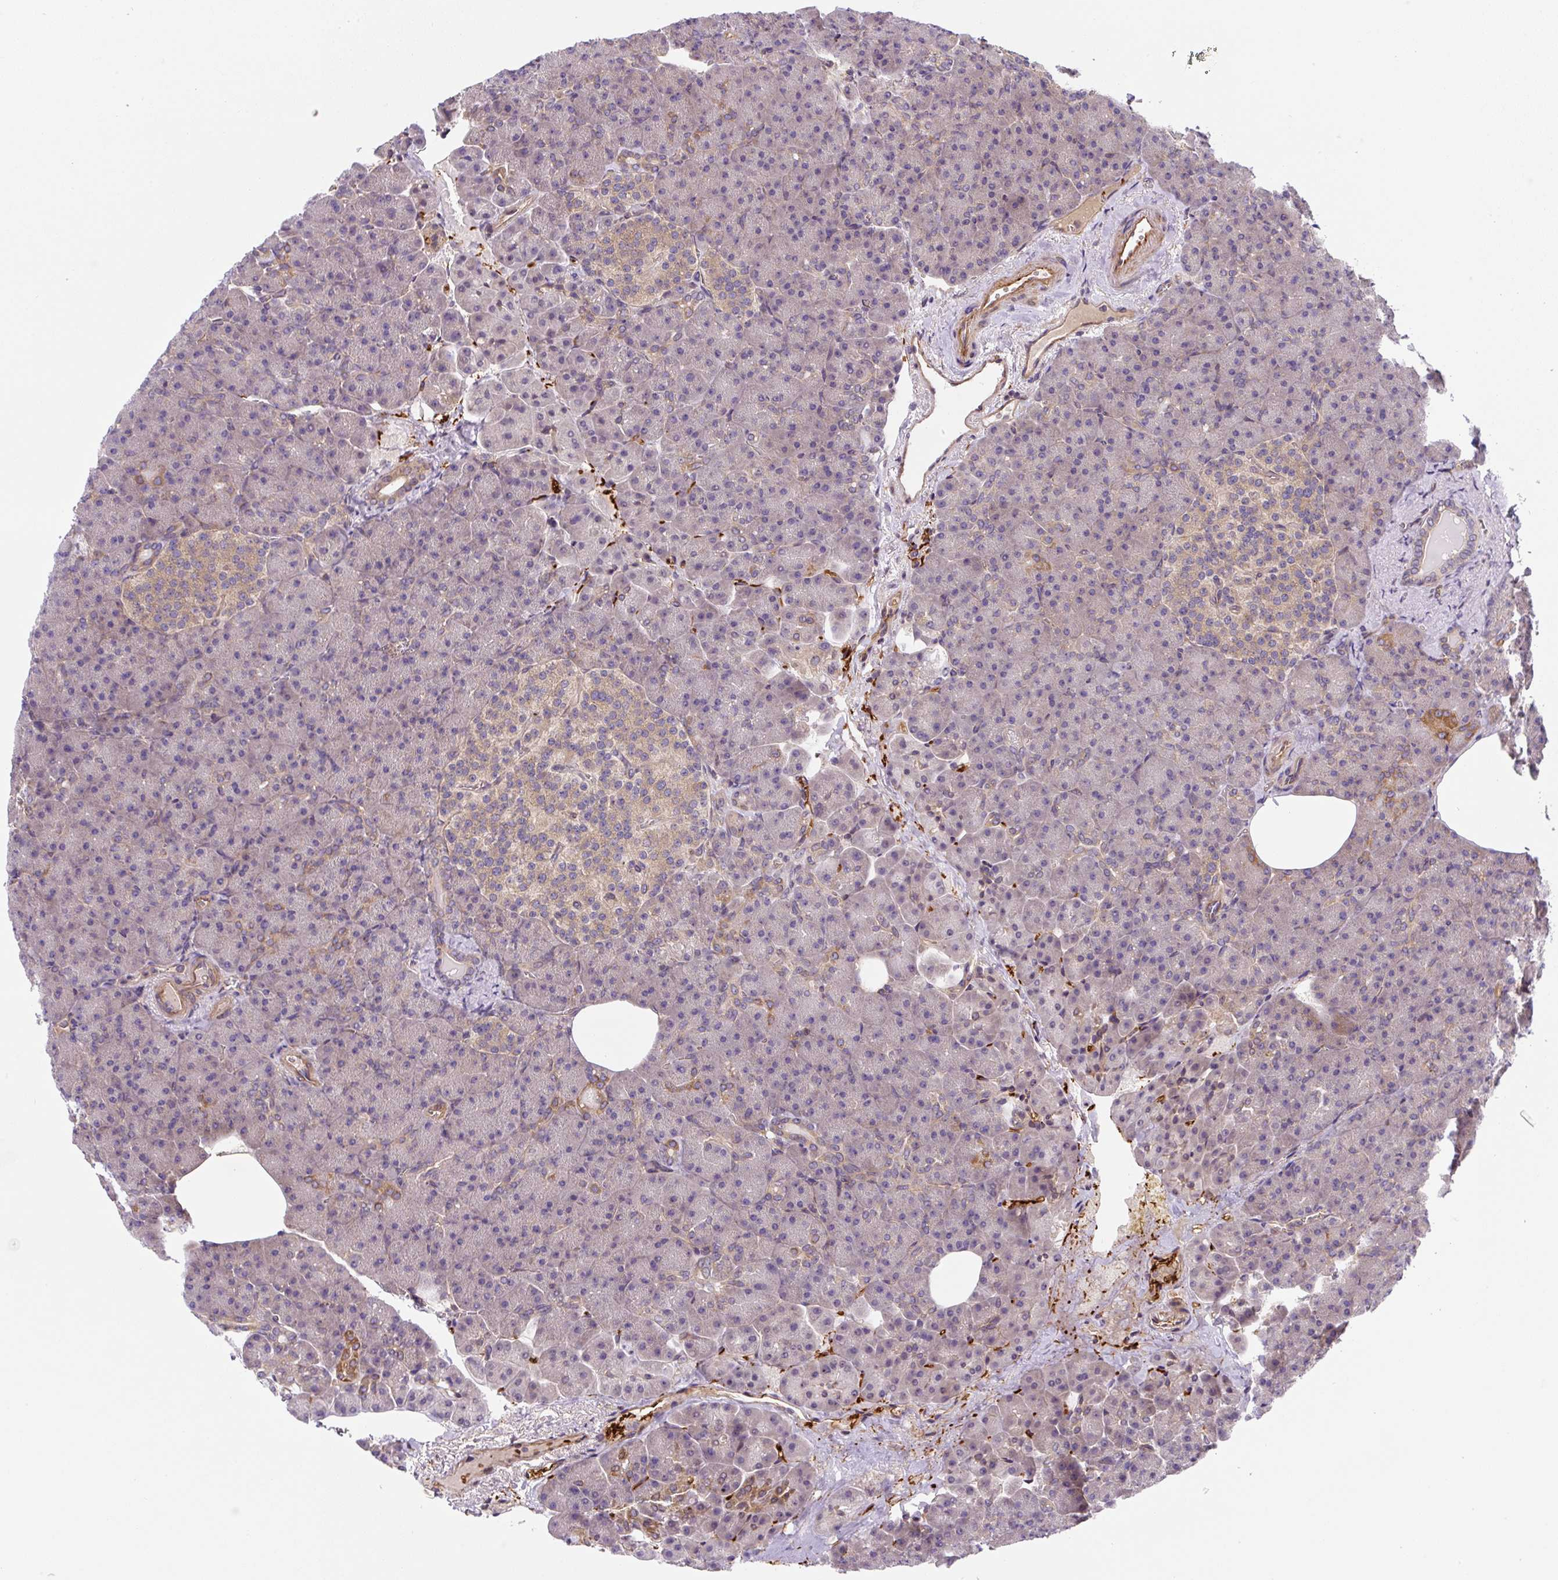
{"staining": {"intensity": "moderate", "quantity": "<25%", "location": "cytoplasmic/membranous"}, "tissue": "pancreas", "cell_type": "Exocrine glandular cells", "image_type": "normal", "snomed": [{"axis": "morphology", "description": "Normal tissue, NOS"}, {"axis": "topography", "description": "Pancreas"}], "caption": "The micrograph reveals staining of normal pancreas, revealing moderate cytoplasmic/membranous protein expression (brown color) within exocrine glandular cells.", "gene": "APOBEC3D", "patient": {"sex": "female", "age": 74}}